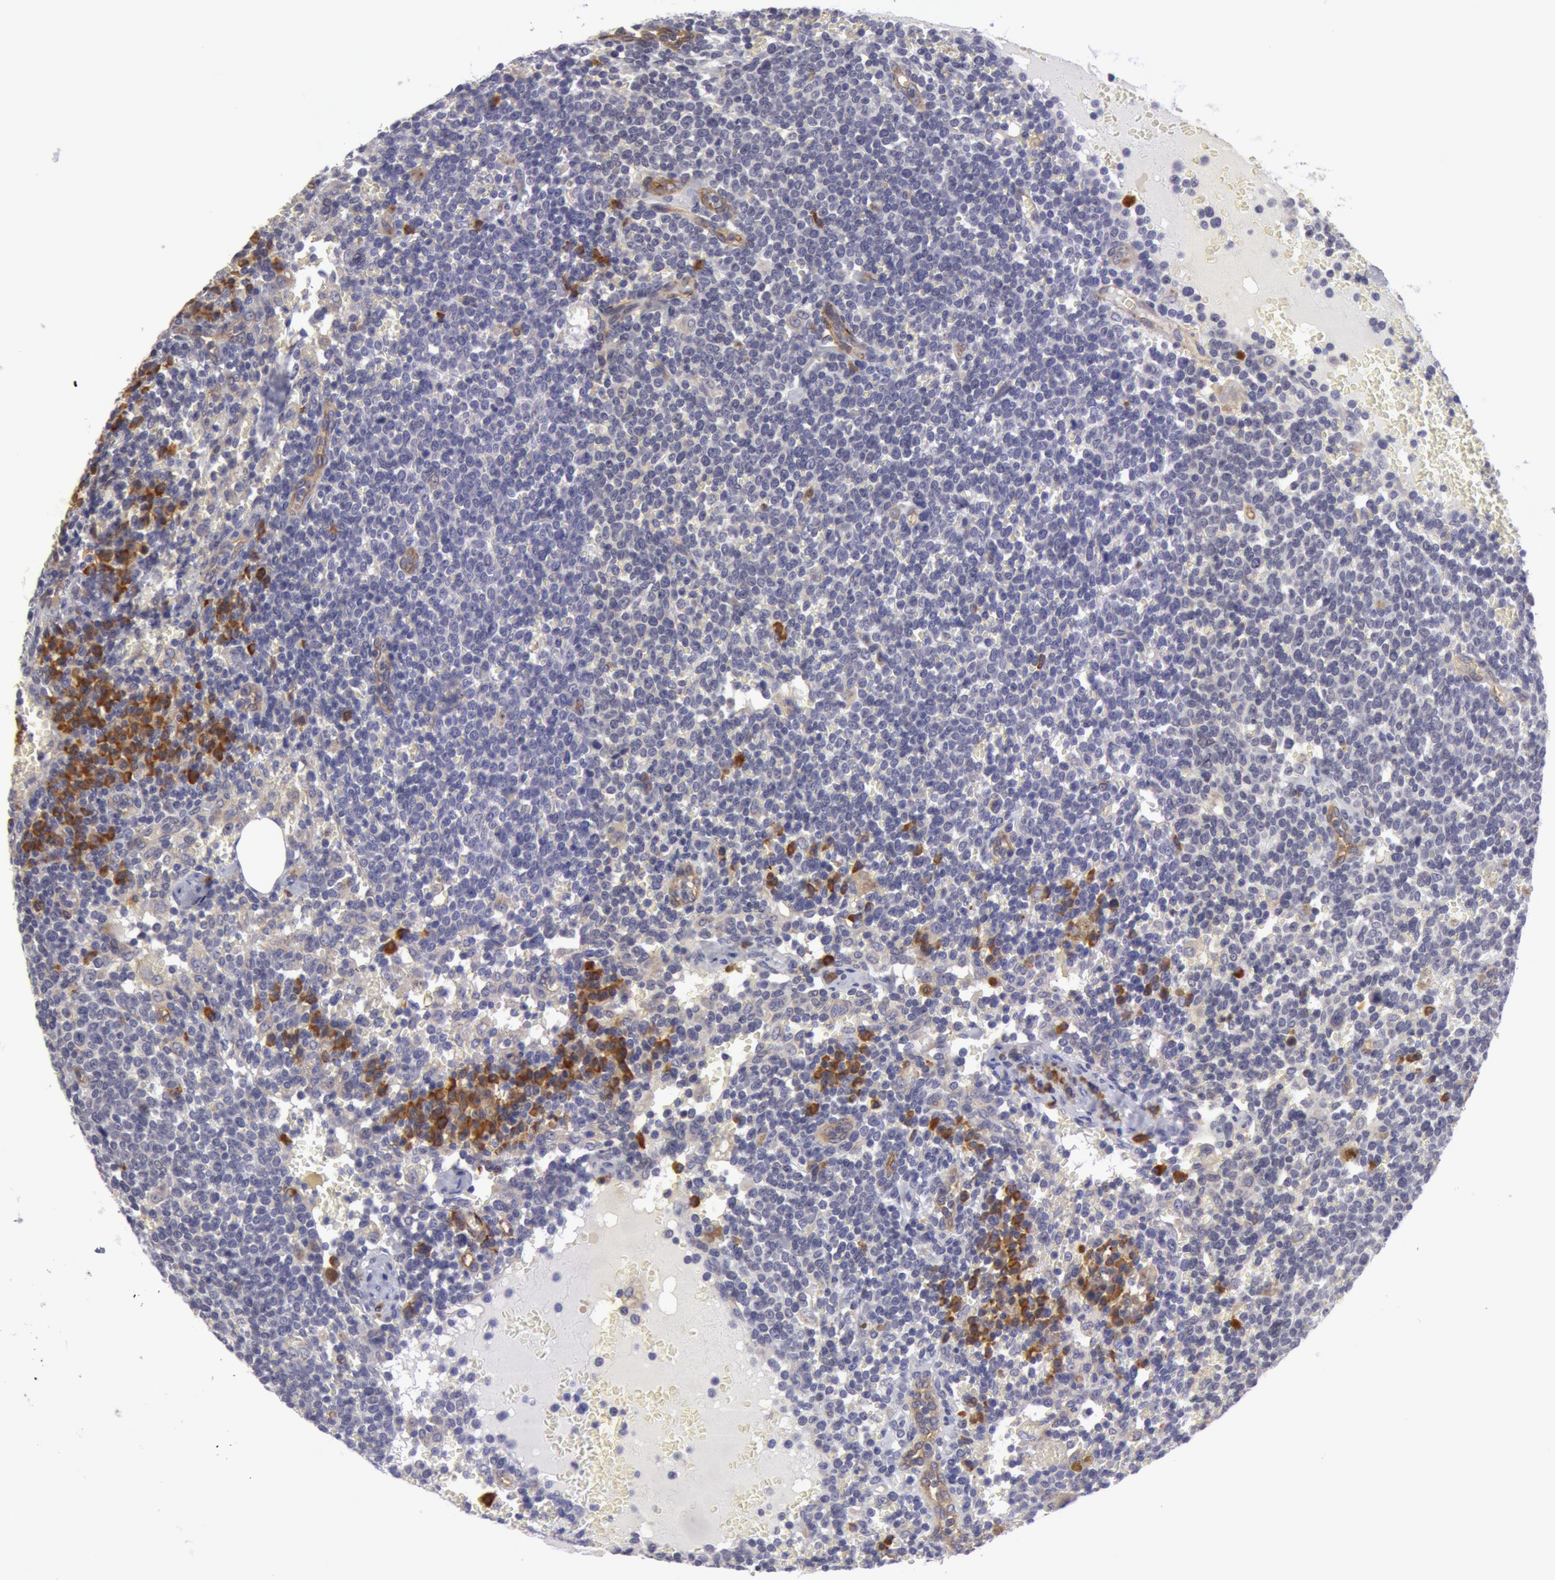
{"staining": {"intensity": "negative", "quantity": "none", "location": "none"}, "tissue": "lymphoma", "cell_type": "Tumor cells", "image_type": "cancer", "snomed": [{"axis": "morphology", "description": "Malignant lymphoma, non-Hodgkin's type, High grade"}, {"axis": "topography", "description": "Lymph node"}], "caption": "IHC photomicrograph of neoplastic tissue: high-grade malignant lymphoma, non-Hodgkin's type stained with DAB (3,3'-diaminobenzidine) demonstrates no significant protein staining in tumor cells.", "gene": "IL23A", "patient": {"sex": "female", "age": 76}}